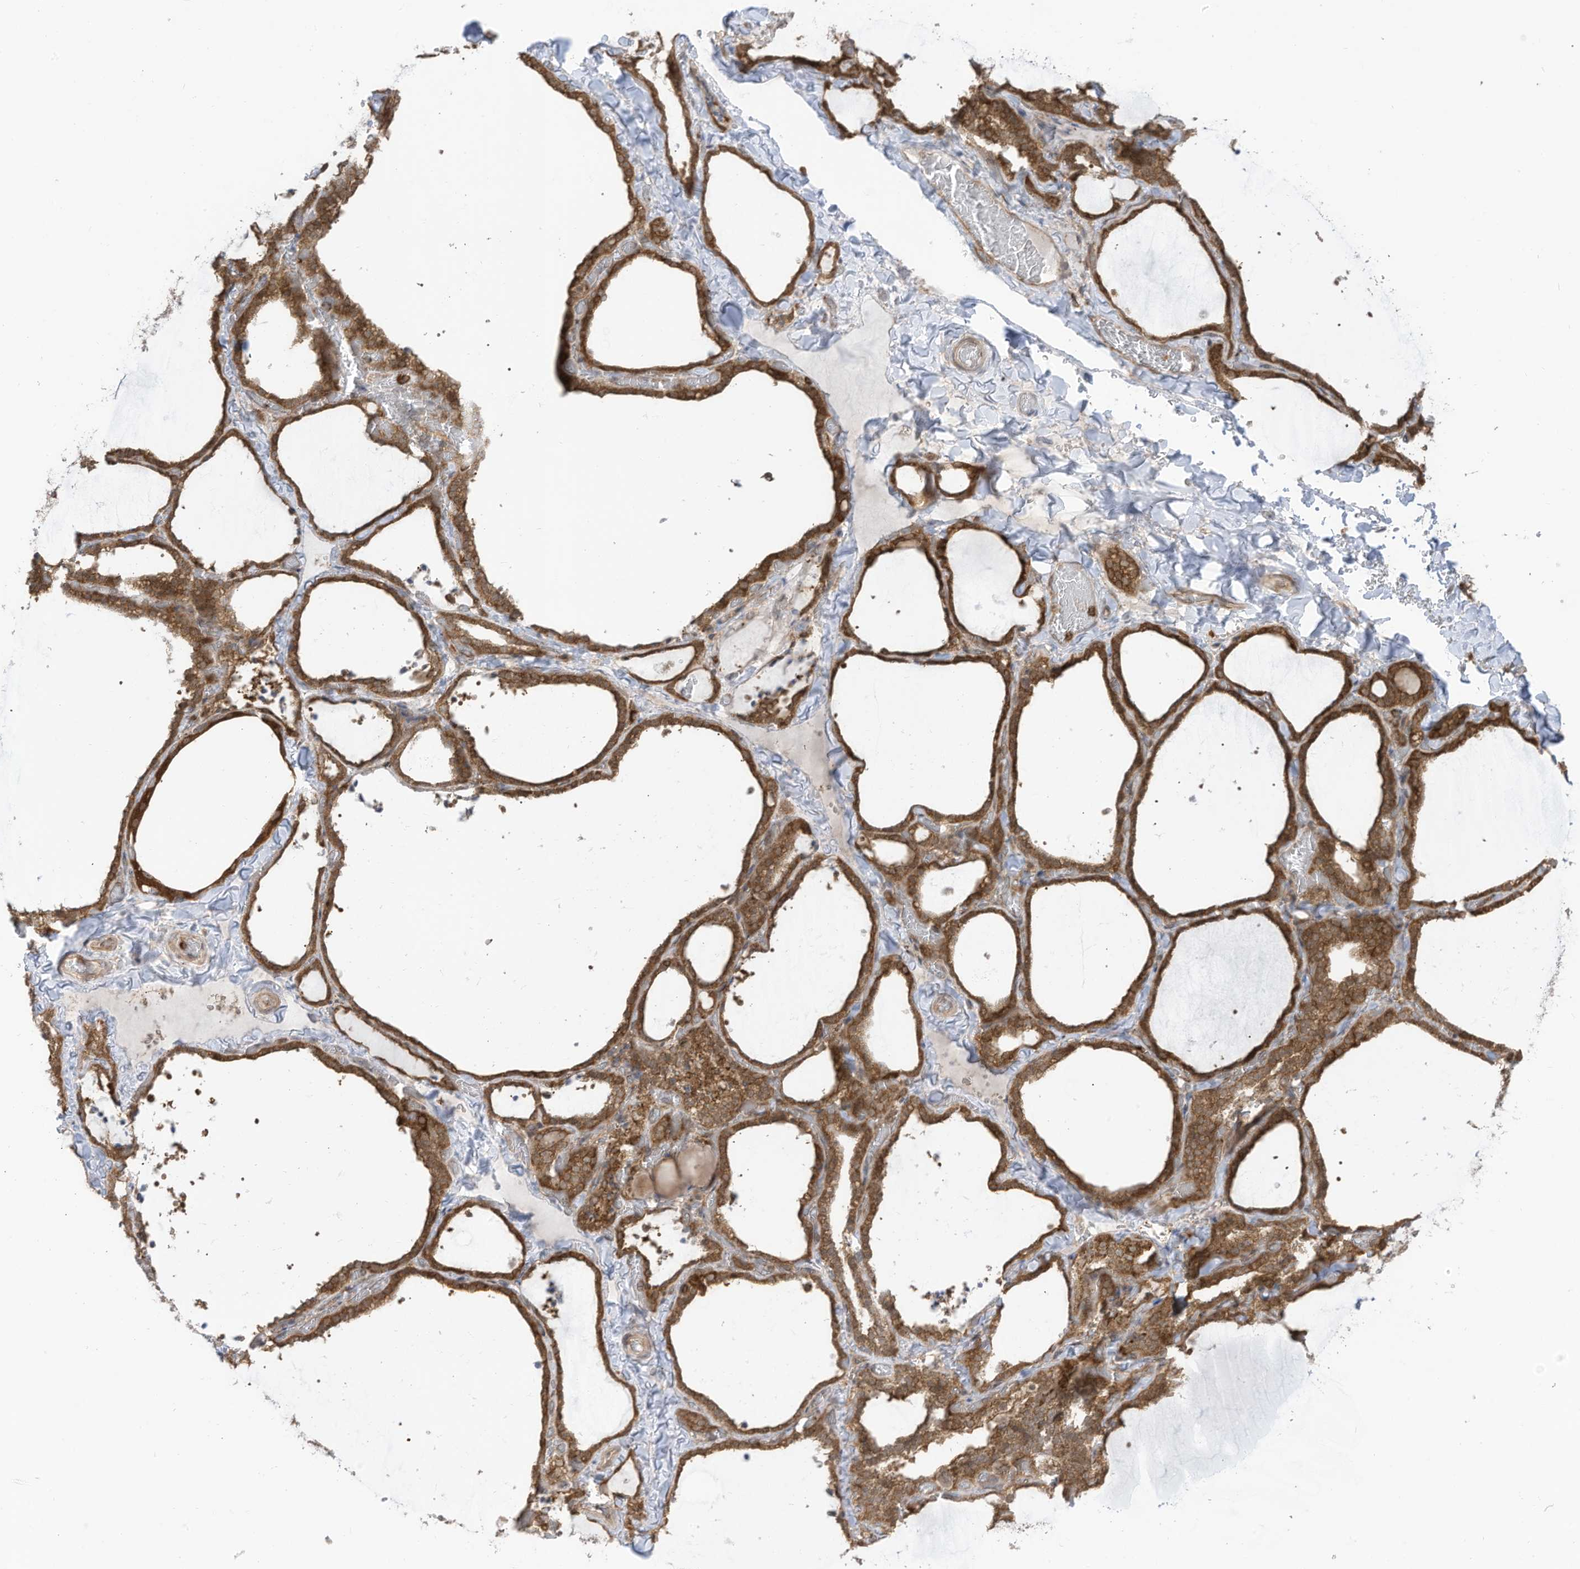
{"staining": {"intensity": "moderate", "quantity": ">75%", "location": "cytoplasmic/membranous"}, "tissue": "thyroid gland", "cell_type": "Glandular cells", "image_type": "normal", "snomed": [{"axis": "morphology", "description": "Normal tissue, NOS"}, {"axis": "topography", "description": "Thyroid gland"}], "caption": "A histopathology image showing moderate cytoplasmic/membranous positivity in about >75% of glandular cells in benign thyroid gland, as visualized by brown immunohistochemical staining.", "gene": "REPS1", "patient": {"sex": "female", "age": 22}}